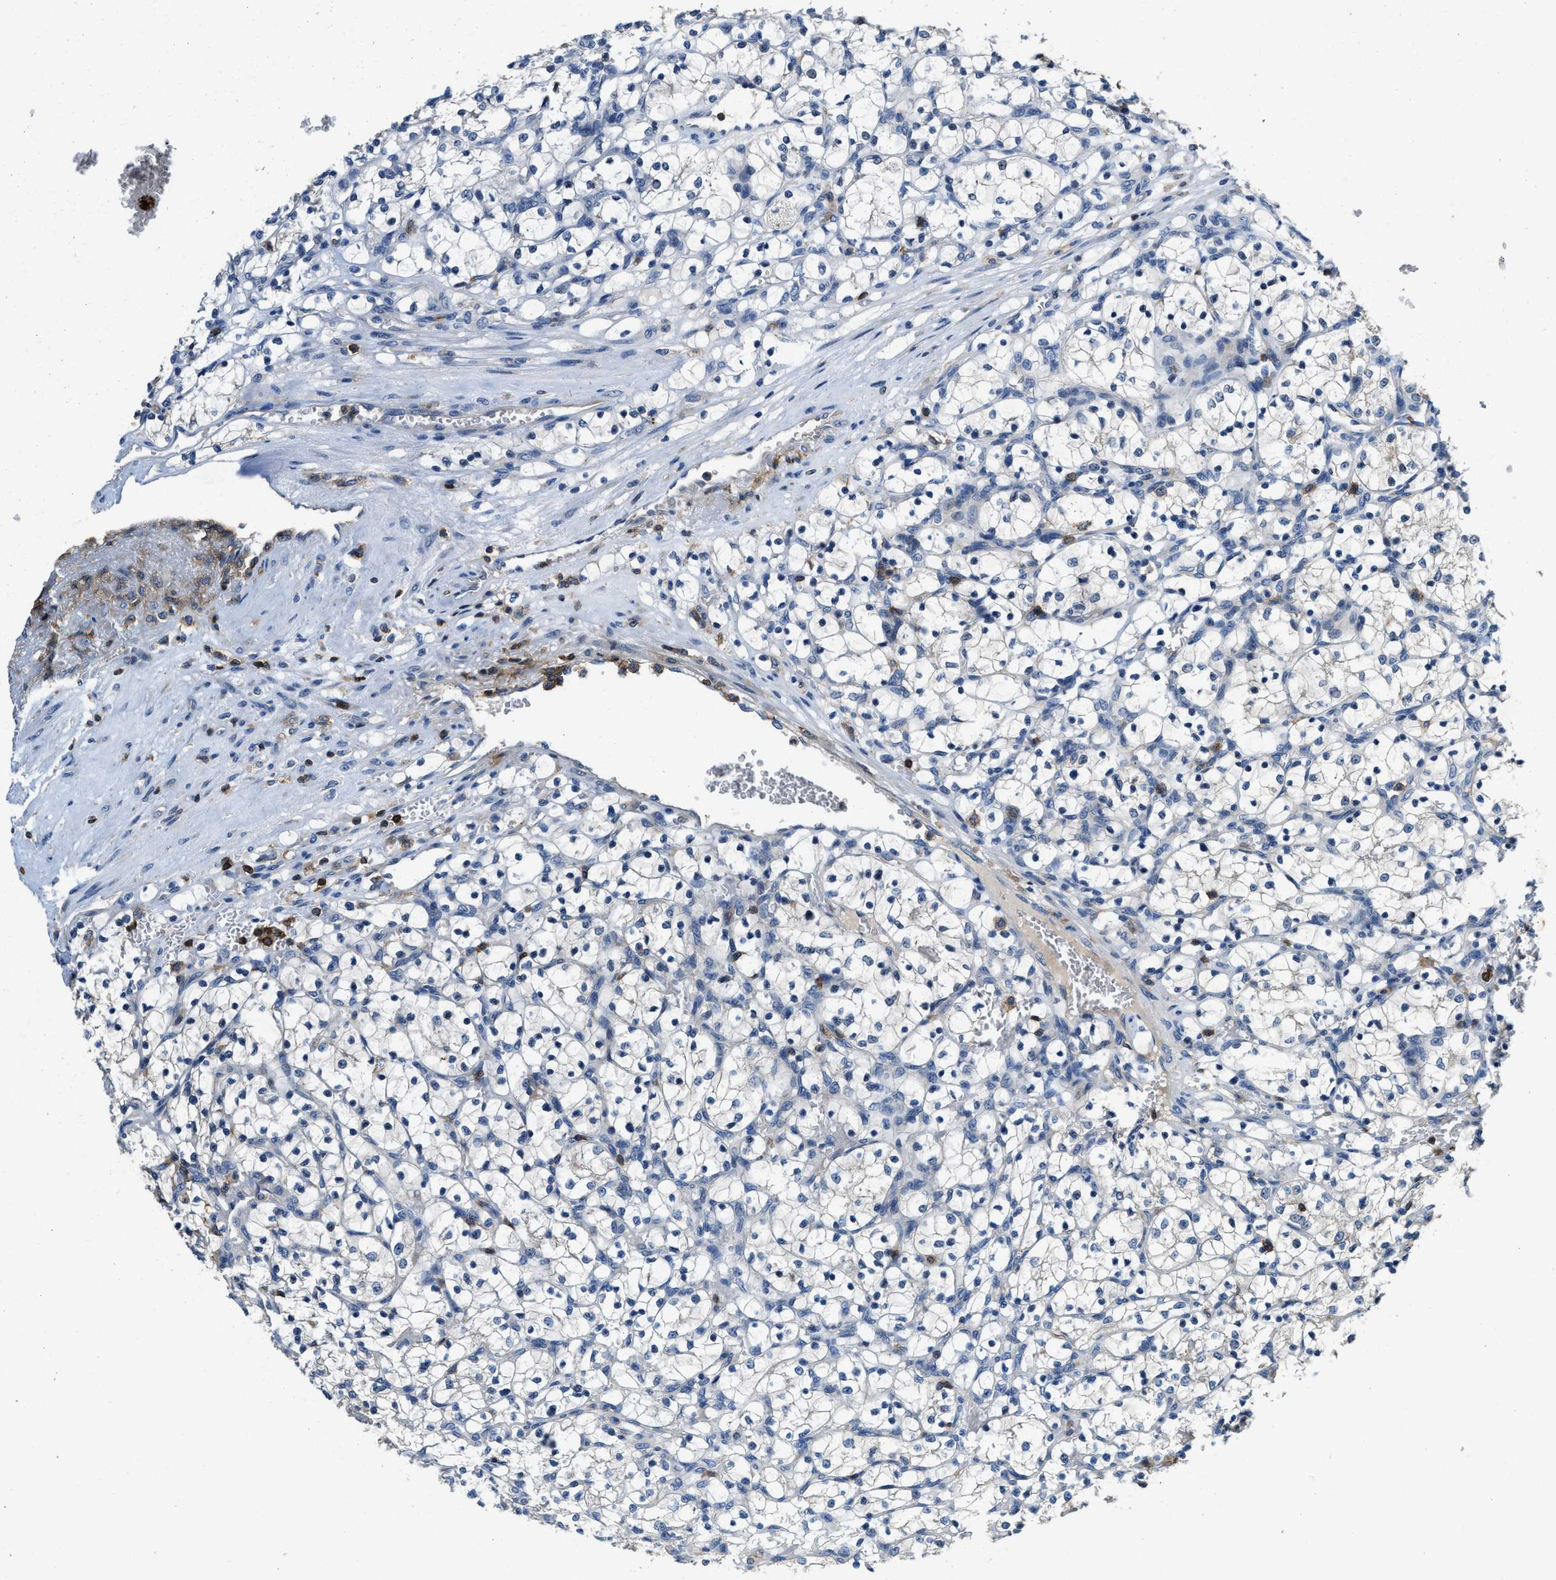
{"staining": {"intensity": "negative", "quantity": "none", "location": "none"}, "tissue": "renal cancer", "cell_type": "Tumor cells", "image_type": "cancer", "snomed": [{"axis": "morphology", "description": "Adenocarcinoma, NOS"}, {"axis": "topography", "description": "Kidney"}], "caption": "This histopathology image is of adenocarcinoma (renal) stained with IHC to label a protein in brown with the nuclei are counter-stained blue. There is no expression in tumor cells.", "gene": "MYO1G", "patient": {"sex": "female", "age": 69}}